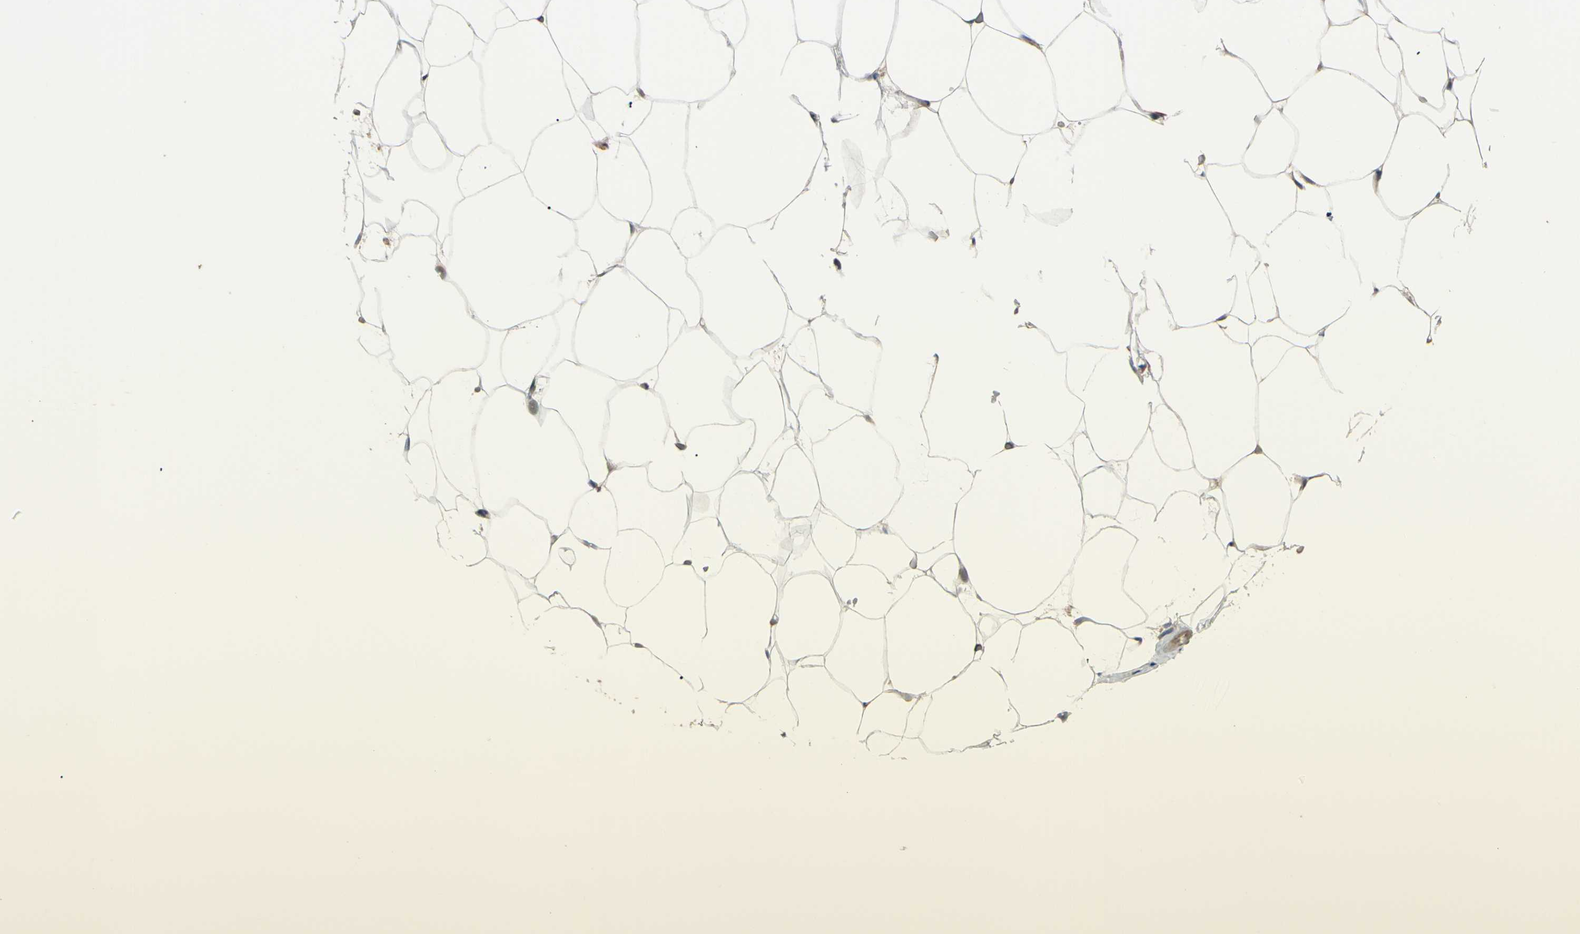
{"staining": {"intensity": "weak", "quantity": ">75%", "location": "cytoplasmic/membranous"}, "tissue": "adipose tissue", "cell_type": "Adipocytes", "image_type": "normal", "snomed": [{"axis": "morphology", "description": "Normal tissue, NOS"}, {"axis": "topography", "description": "Breast"}, {"axis": "topography", "description": "Adipose tissue"}], "caption": "Adipocytes display low levels of weak cytoplasmic/membranous staining in about >75% of cells in benign adipose tissue.", "gene": "SPTLC1", "patient": {"sex": "female", "age": 25}}